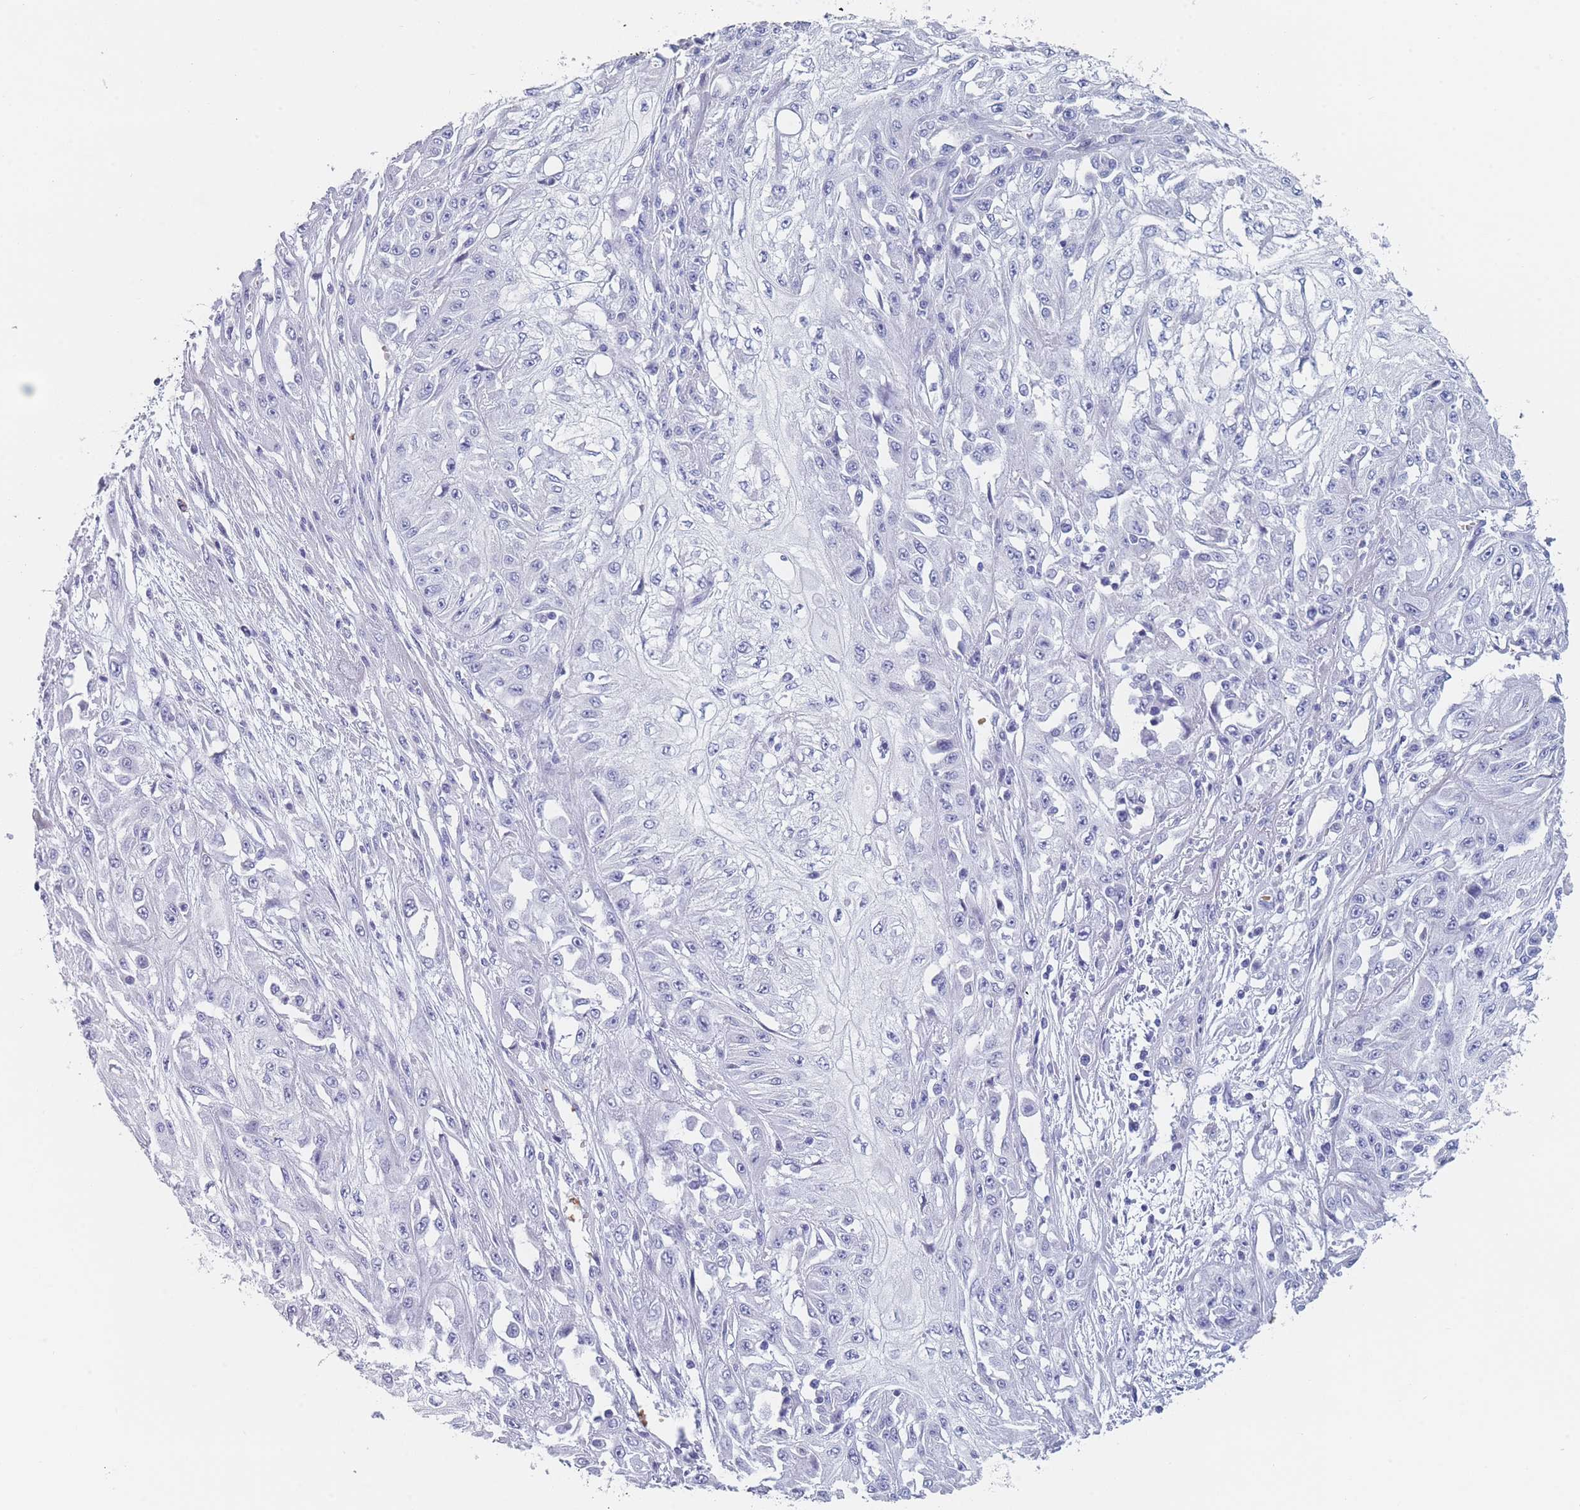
{"staining": {"intensity": "negative", "quantity": "none", "location": "none"}, "tissue": "skin cancer", "cell_type": "Tumor cells", "image_type": "cancer", "snomed": [{"axis": "morphology", "description": "Squamous cell carcinoma, NOS"}, {"axis": "morphology", "description": "Squamous cell carcinoma, metastatic, NOS"}, {"axis": "topography", "description": "Skin"}, {"axis": "topography", "description": "Lymph node"}], "caption": "Histopathology image shows no protein expression in tumor cells of skin cancer (squamous cell carcinoma) tissue.", "gene": "OR5D16", "patient": {"sex": "male", "age": 75}}